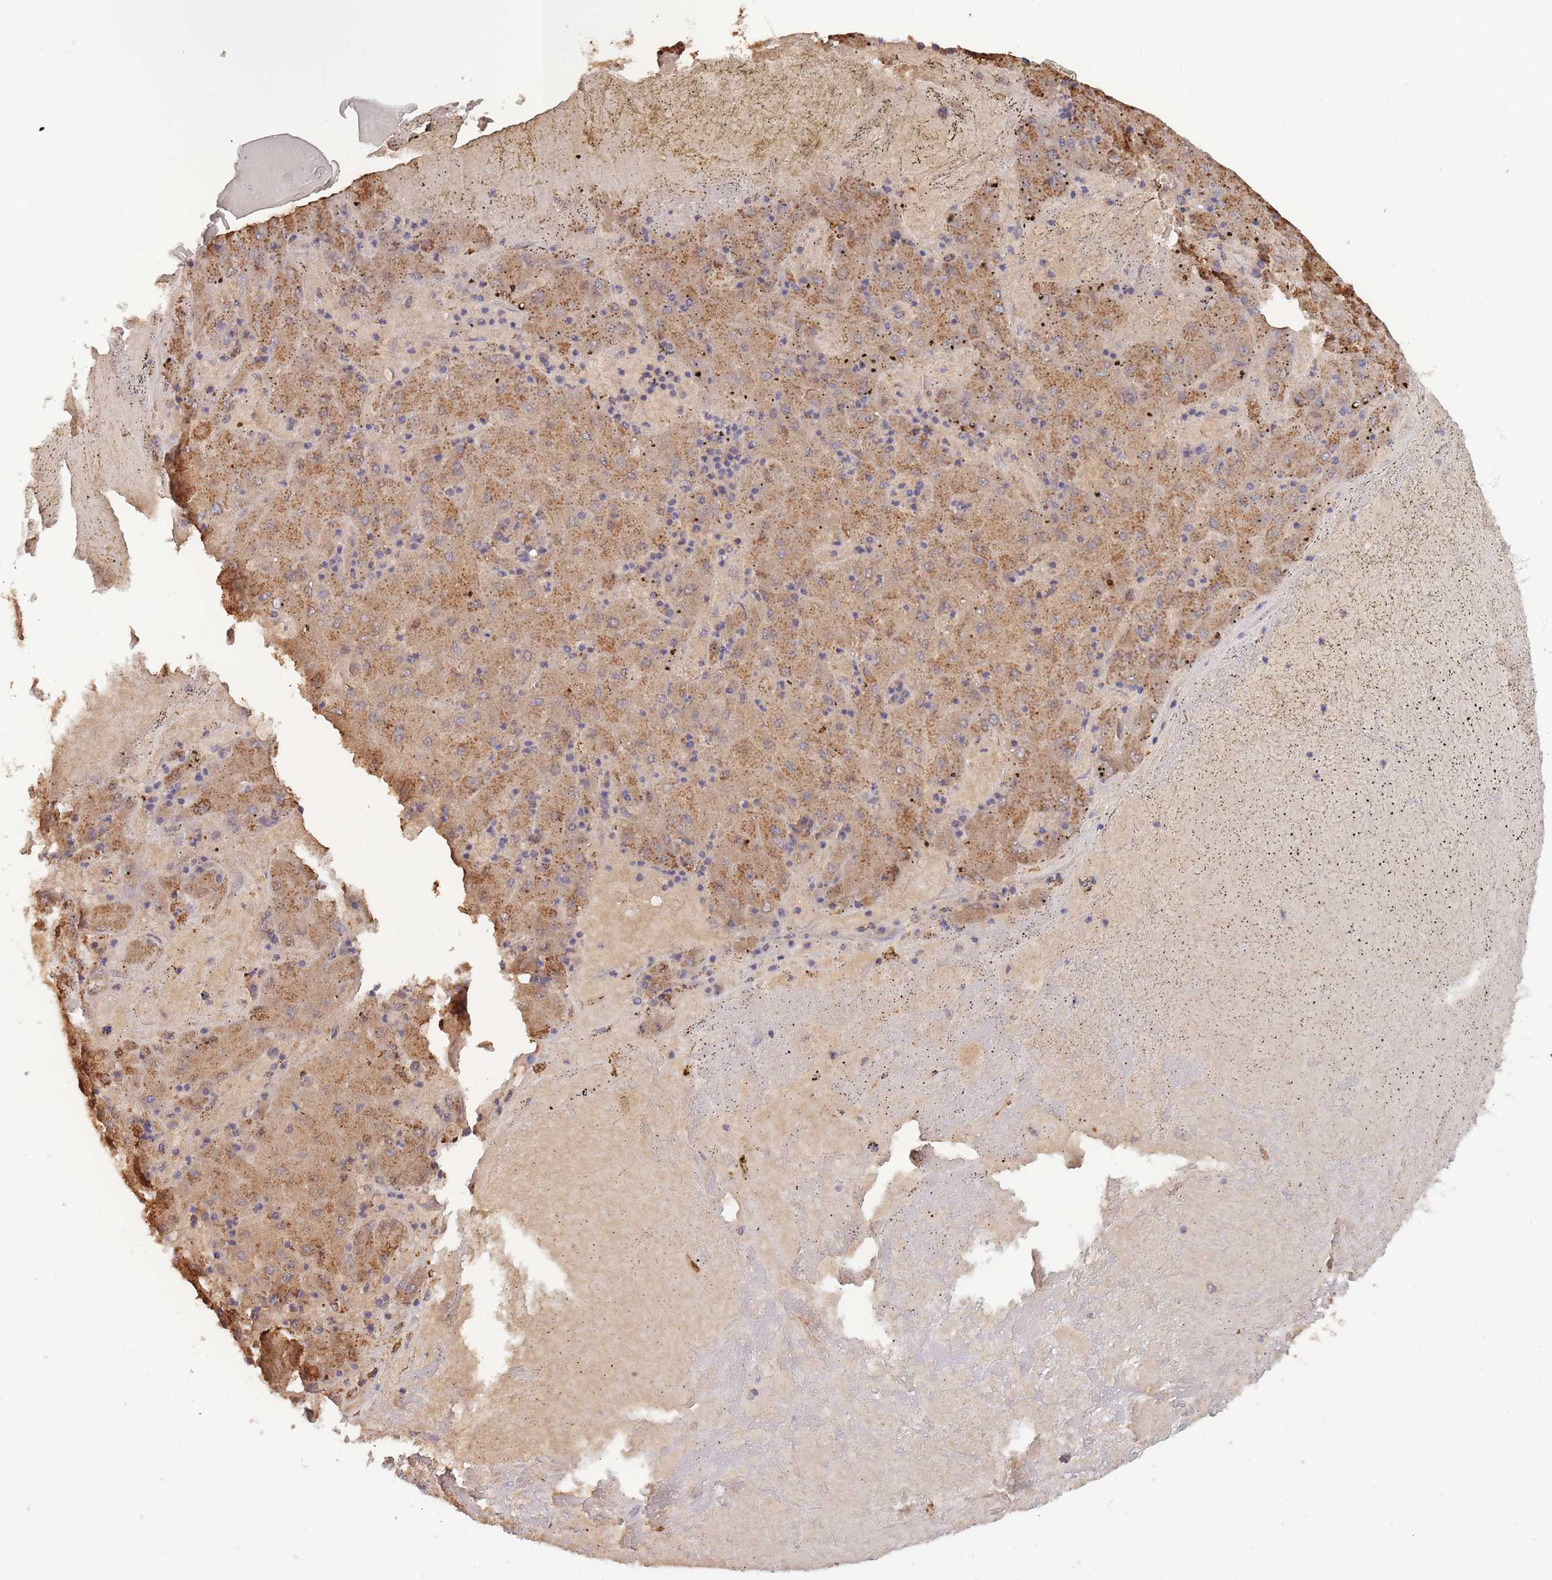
{"staining": {"intensity": "moderate", "quantity": ">75%", "location": "cytoplasmic/membranous"}, "tissue": "liver cancer", "cell_type": "Tumor cells", "image_type": "cancer", "snomed": [{"axis": "morphology", "description": "Carcinoma, Hepatocellular, NOS"}, {"axis": "topography", "description": "Liver"}], "caption": "The photomicrograph demonstrates staining of hepatocellular carcinoma (liver), revealing moderate cytoplasmic/membranous protein positivity (brown color) within tumor cells.", "gene": "MRPL17", "patient": {"sex": "male", "age": 72}}